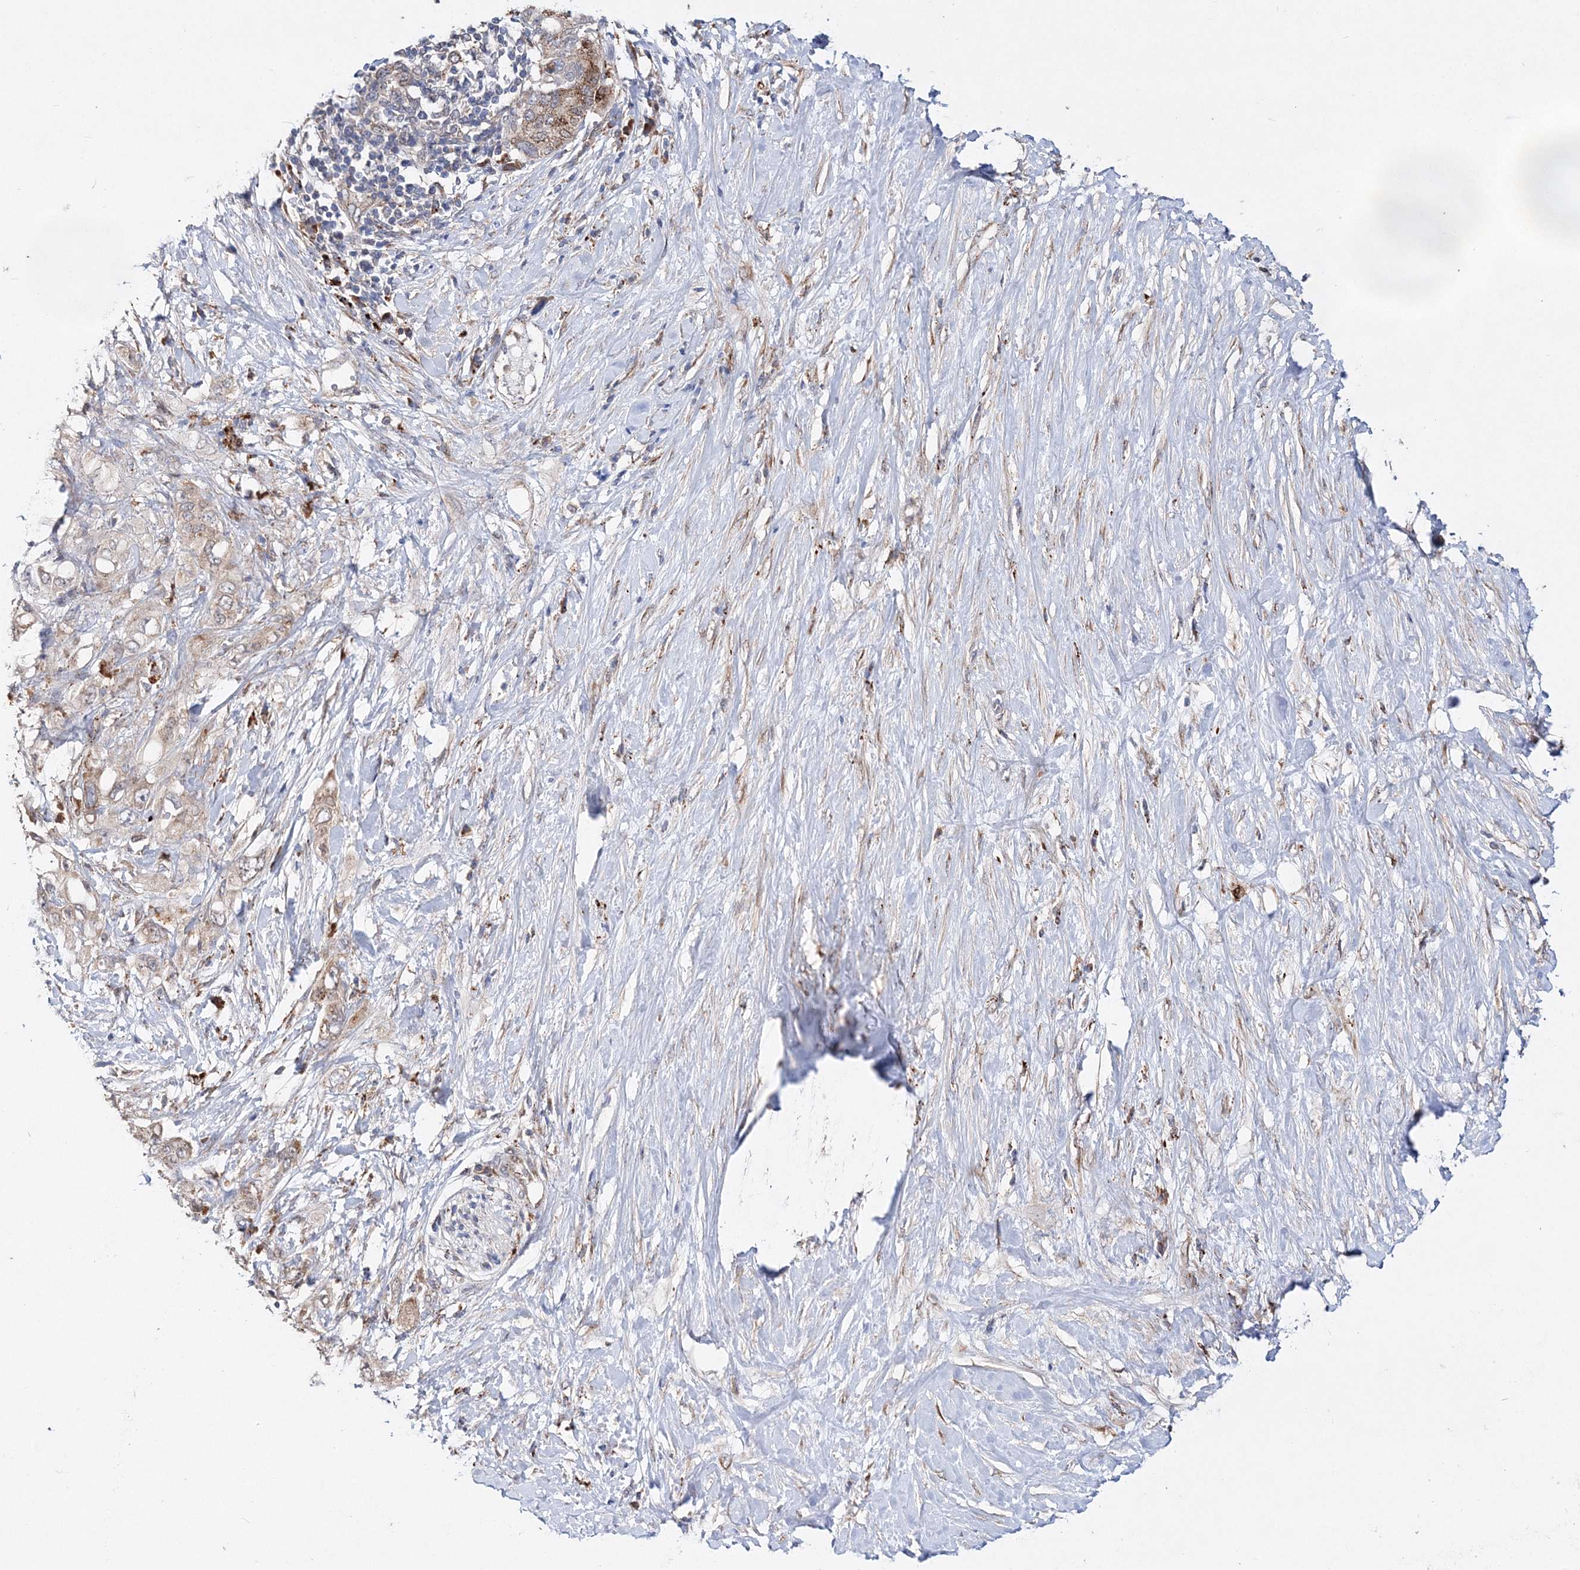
{"staining": {"intensity": "weak", "quantity": "25%-75%", "location": "cytoplasmic/membranous"}, "tissue": "pancreatic cancer", "cell_type": "Tumor cells", "image_type": "cancer", "snomed": [{"axis": "morphology", "description": "Adenocarcinoma, NOS"}, {"axis": "topography", "description": "Pancreas"}], "caption": "Brown immunohistochemical staining in human pancreatic adenocarcinoma displays weak cytoplasmic/membranous expression in about 25%-75% of tumor cells. Ihc stains the protein in brown and the nuclei are stained blue.", "gene": "C3orf38", "patient": {"sex": "female", "age": 56}}